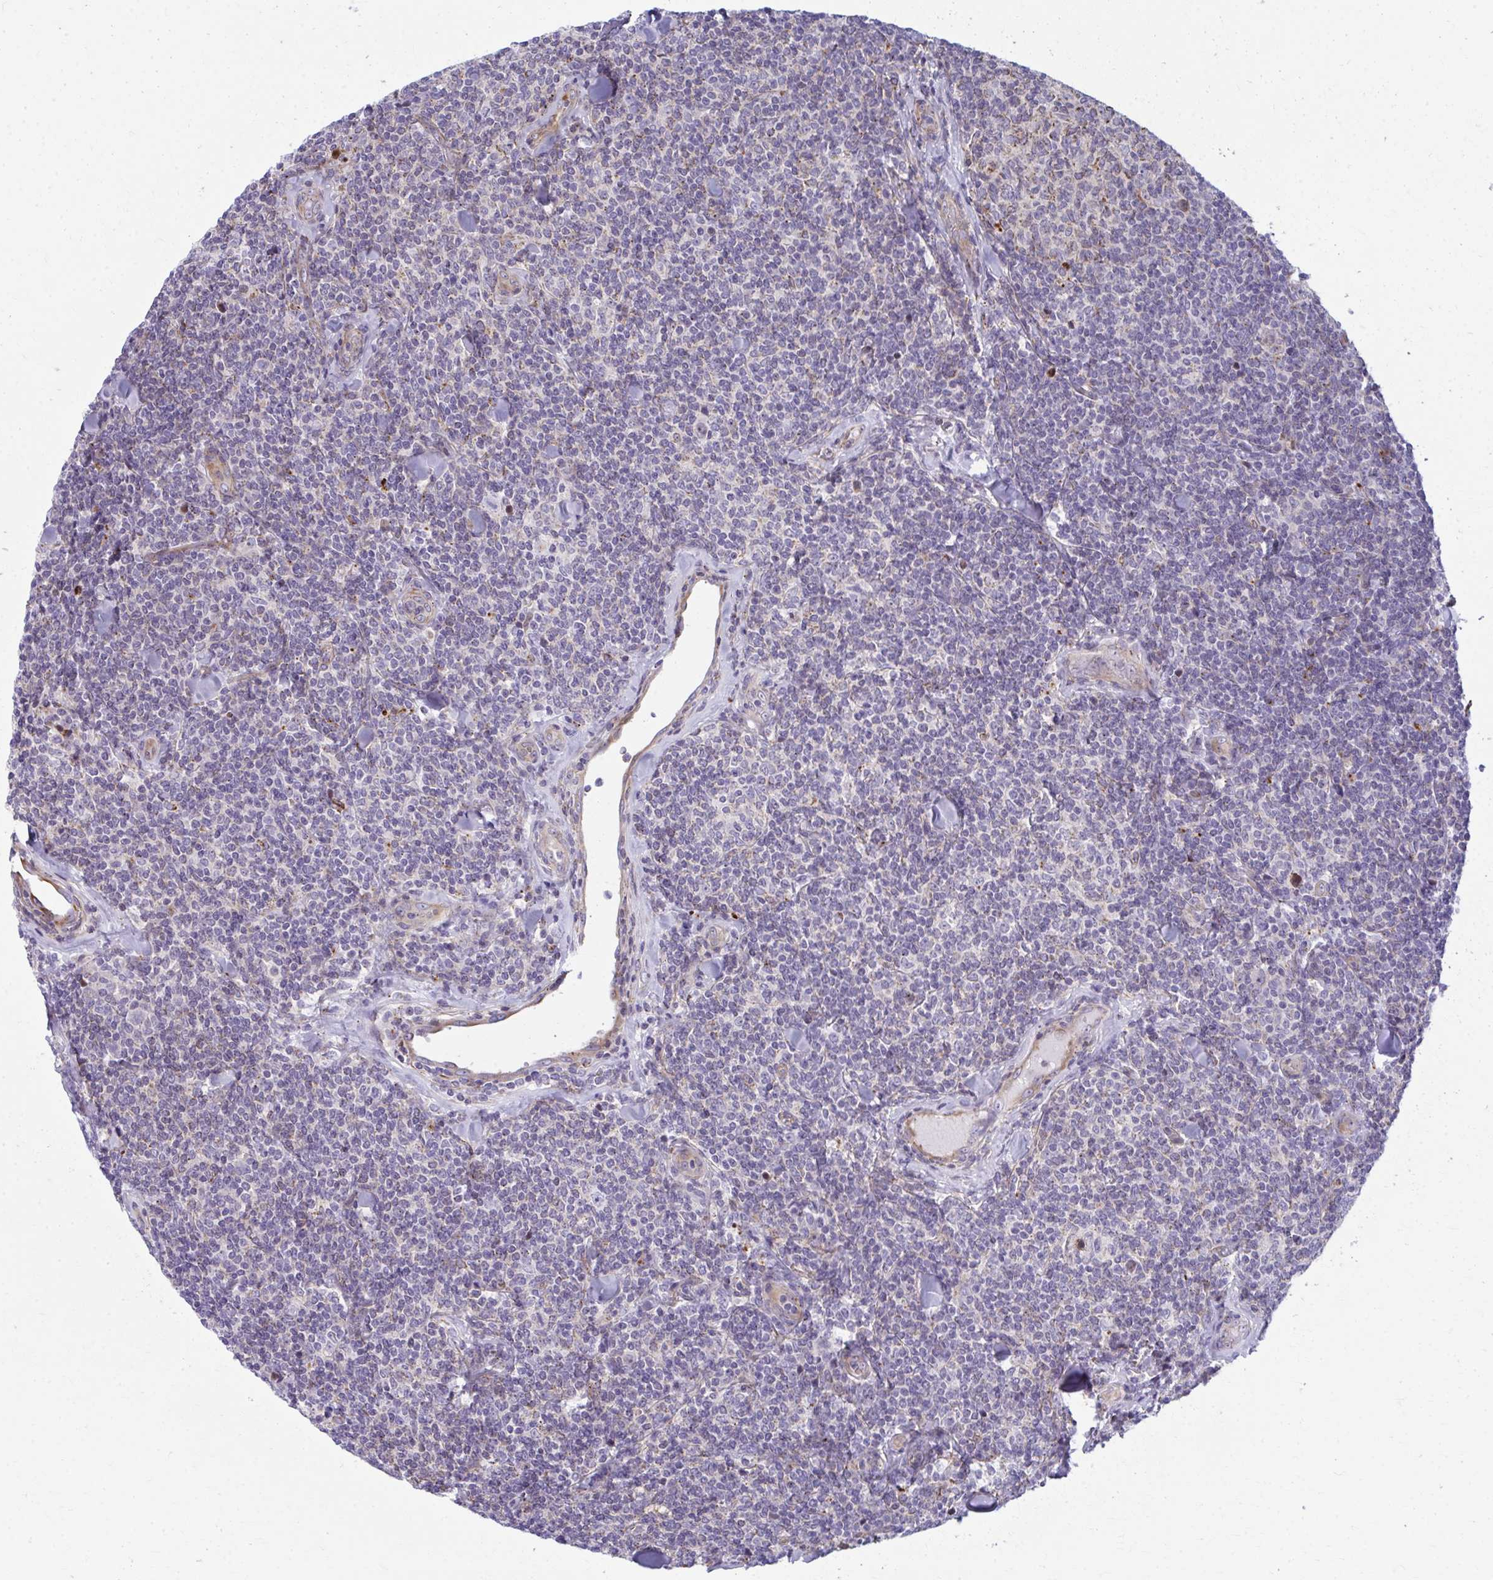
{"staining": {"intensity": "weak", "quantity": "<25%", "location": "cytoplasmic/membranous"}, "tissue": "lymphoma", "cell_type": "Tumor cells", "image_type": "cancer", "snomed": [{"axis": "morphology", "description": "Malignant lymphoma, non-Hodgkin's type, Low grade"}, {"axis": "topography", "description": "Lymph node"}], "caption": "DAB immunohistochemical staining of lymphoma exhibits no significant expression in tumor cells. The staining was performed using DAB (3,3'-diaminobenzidine) to visualize the protein expression in brown, while the nuclei were stained in blue with hematoxylin (Magnification: 20x).", "gene": "LRRC4B", "patient": {"sex": "female", "age": 56}}